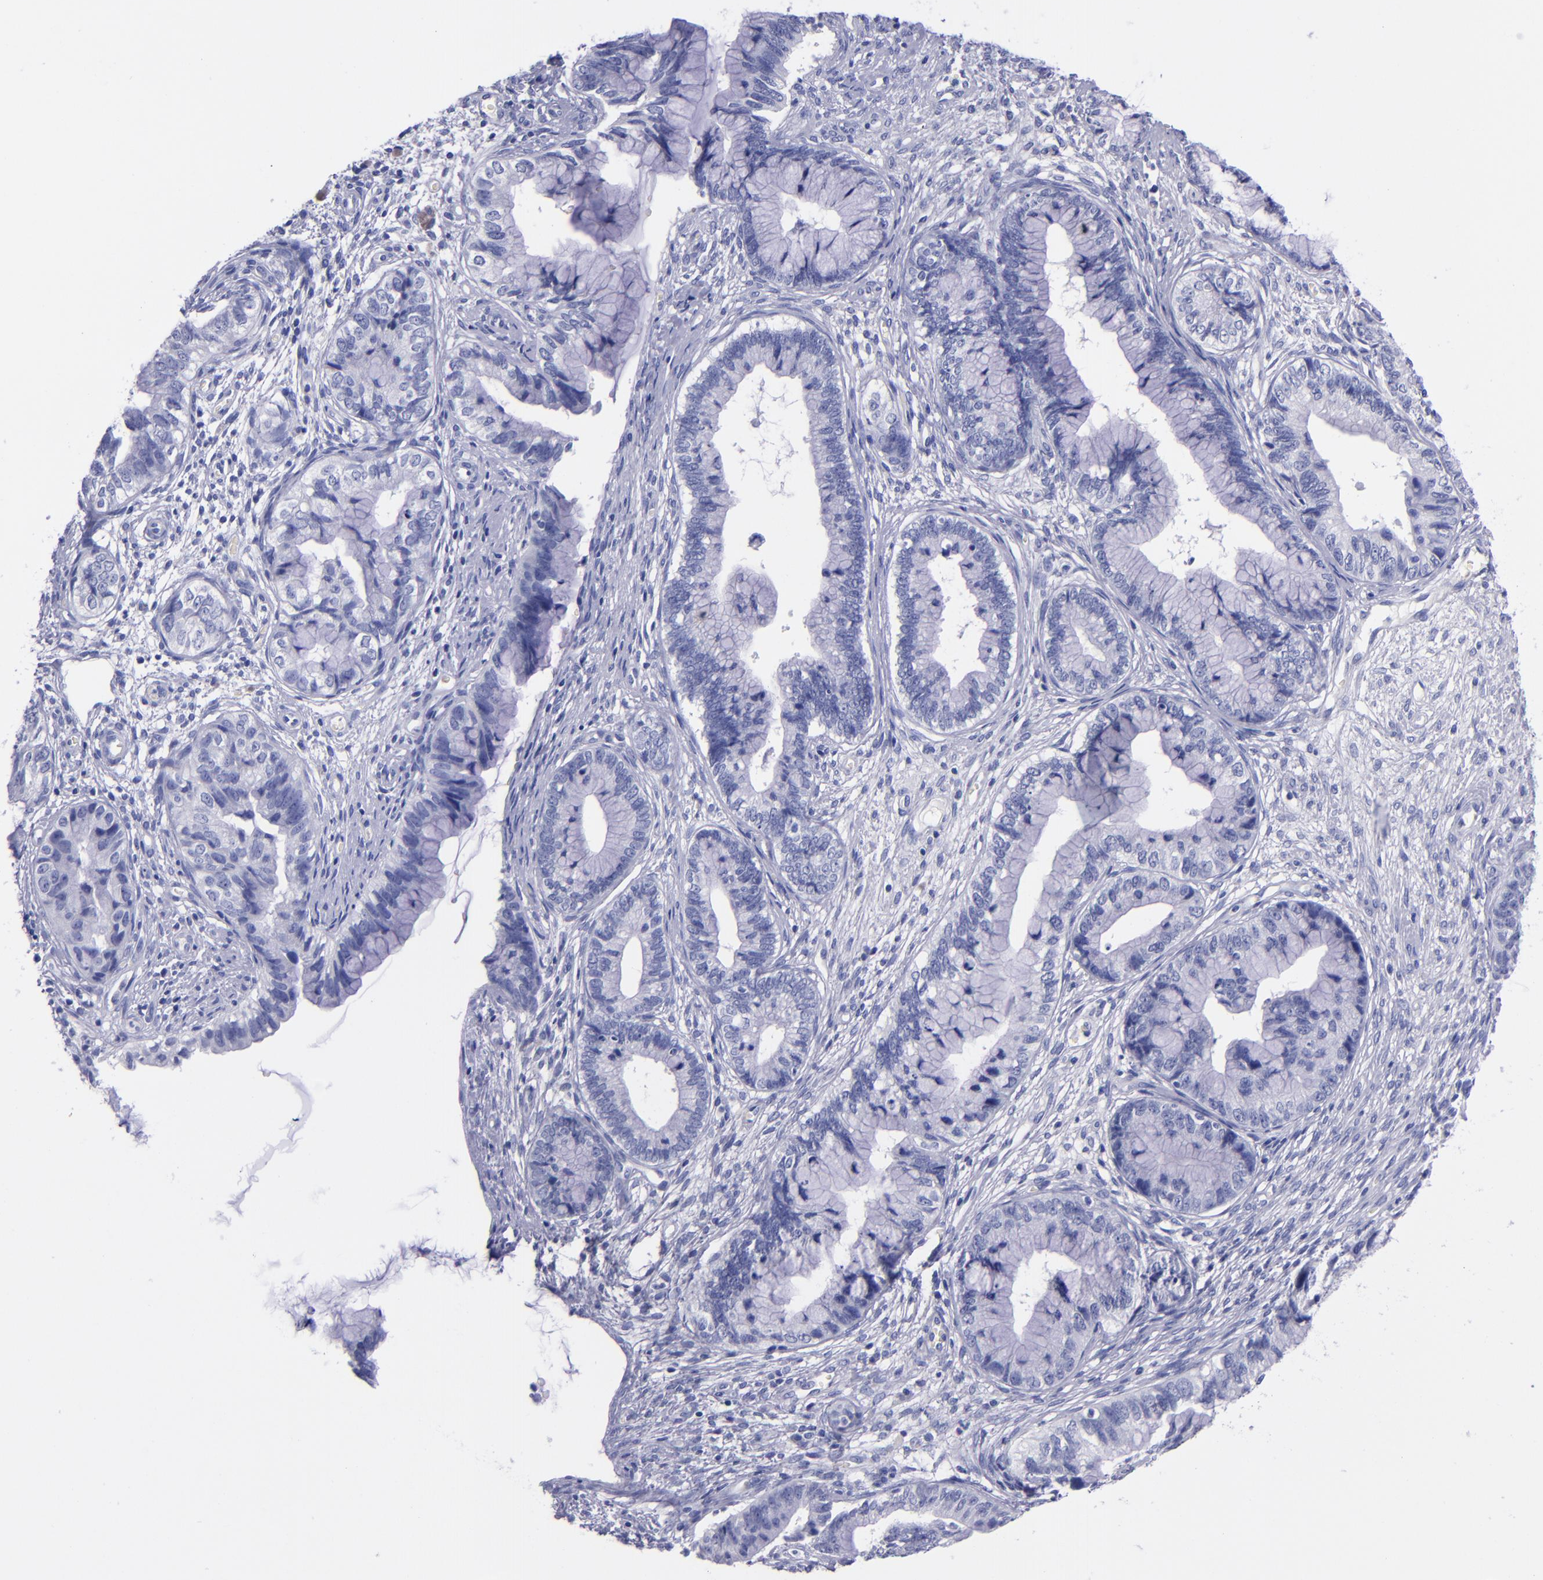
{"staining": {"intensity": "negative", "quantity": "none", "location": "none"}, "tissue": "cervical cancer", "cell_type": "Tumor cells", "image_type": "cancer", "snomed": [{"axis": "morphology", "description": "Adenocarcinoma, NOS"}, {"axis": "topography", "description": "Cervix"}], "caption": "Human cervical cancer (adenocarcinoma) stained for a protein using immunohistochemistry (IHC) demonstrates no expression in tumor cells.", "gene": "SV2A", "patient": {"sex": "female", "age": 44}}